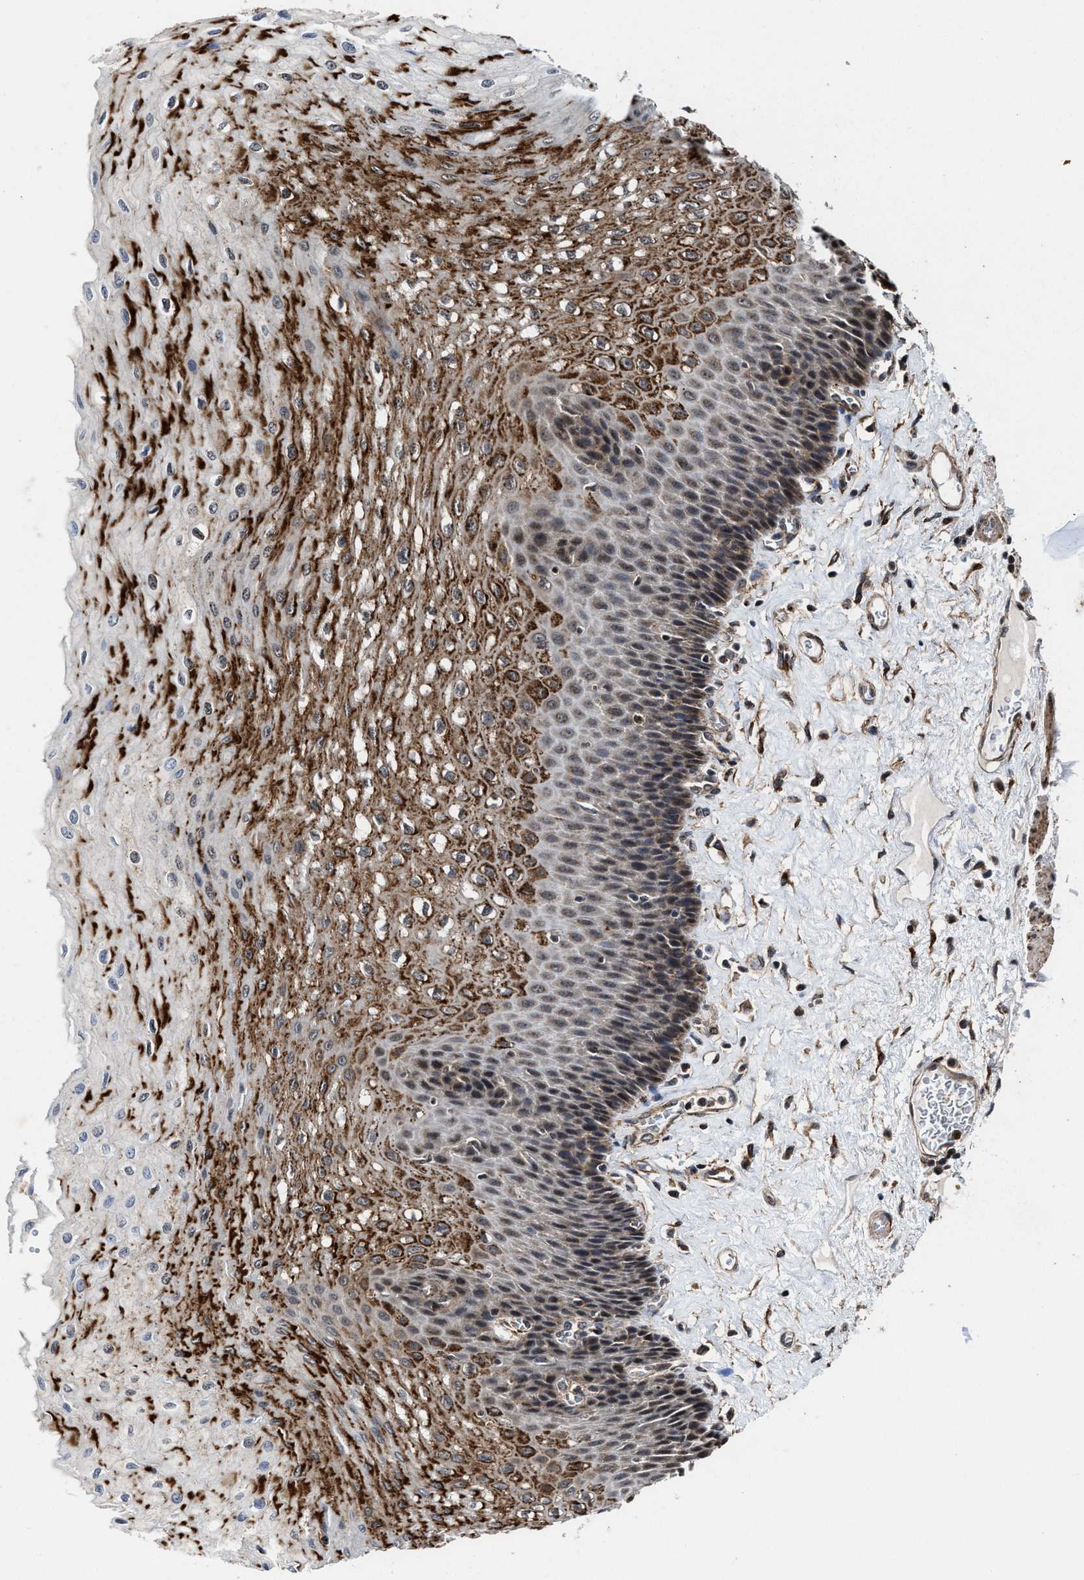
{"staining": {"intensity": "strong", "quantity": "25%-75%", "location": "cytoplasmic/membranous"}, "tissue": "esophagus", "cell_type": "Squamous epithelial cells", "image_type": "normal", "snomed": [{"axis": "morphology", "description": "Normal tissue, NOS"}, {"axis": "topography", "description": "Esophagus"}], "caption": "Immunohistochemical staining of benign human esophagus demonstrates 25%-75% levels of strong cytoplasmic/membranous protein staining in about 25%-75% of squamous epithelial cells.", "gene": "SEPTIN2", "patient": {"sex": "female", "age": 72}}